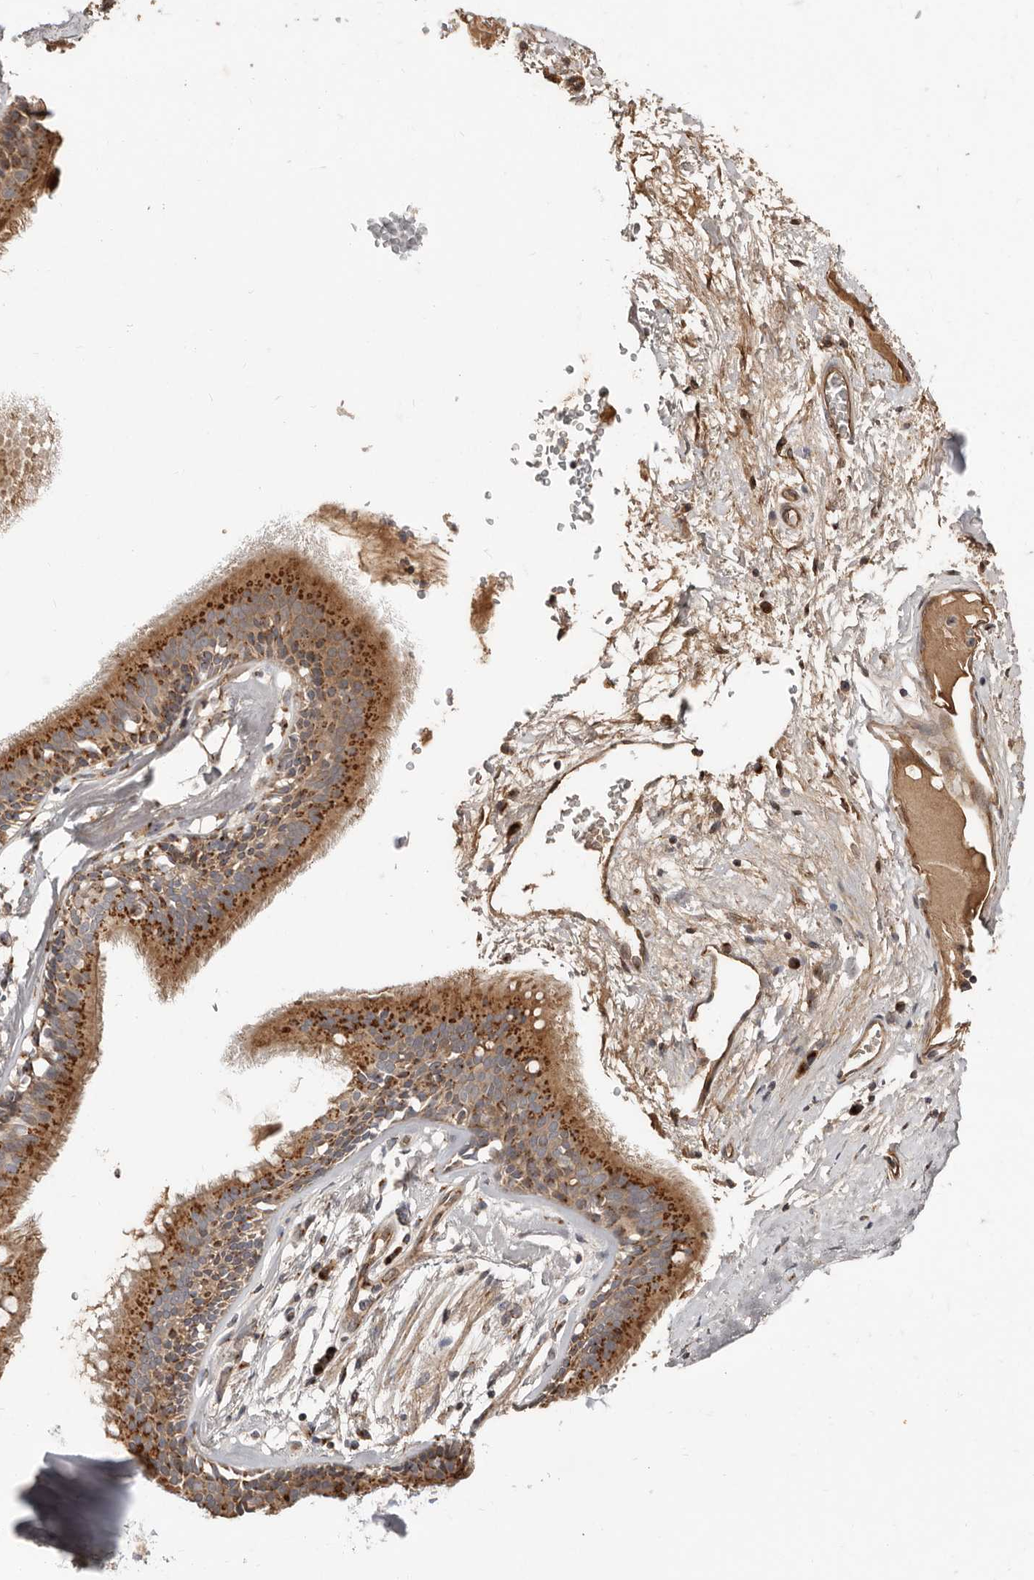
{"staining": {"intensity": "negative", "quantity": "none", "location": "none"}, "tissue": "adipose tissue", "cell_type": "Adipocytes", "image_type": "normal", "snomed": [{"axis": "morphology", "description": "Normal tissue, NOS"}, {"axis": "topography", "description": "Cartilage tissue"}], "caption": "A photomicrograph of human adipose tissue is negative for staining in adipocytes.", "gene": "COG1", "patient": {"sex": "female", "age": 63}}